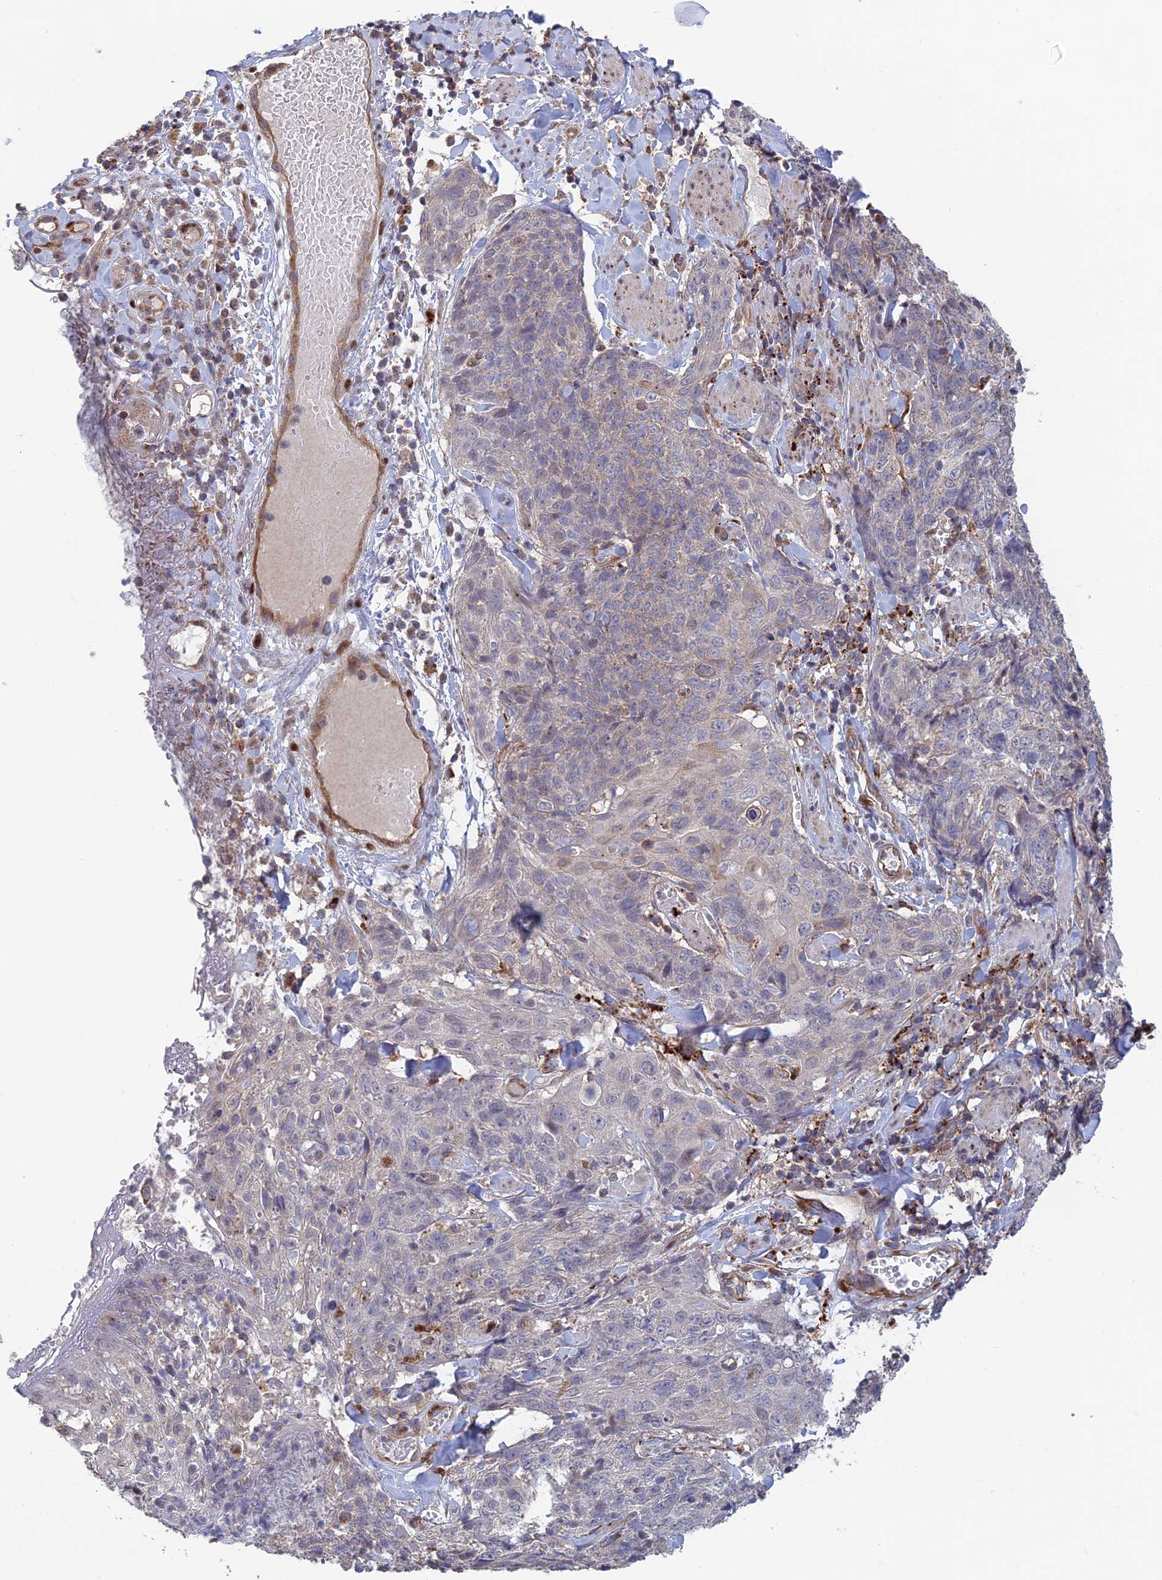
{"staining": {"intensity": "weak", "quantity": "<25%", "location": "cytoplasmic/membranous"}, "tissue": "skin cancer", "cell_type": "Tumor cells", "image_type": "cancer", "snomed": [{"axis": "morphology", "description": "Squamous cell carcinoma, NOS"}, {"axis": "topography", "description": "Skin"}, {"axis": "topography", "description": "Vulva"}], "caption": "Tumor cells show no significant protein staining in squamous cell carcinoma (skin). Nuclei are stained in blue.", "gene": "FOXS1", "patient": {"sex": "female", "age": 85}}